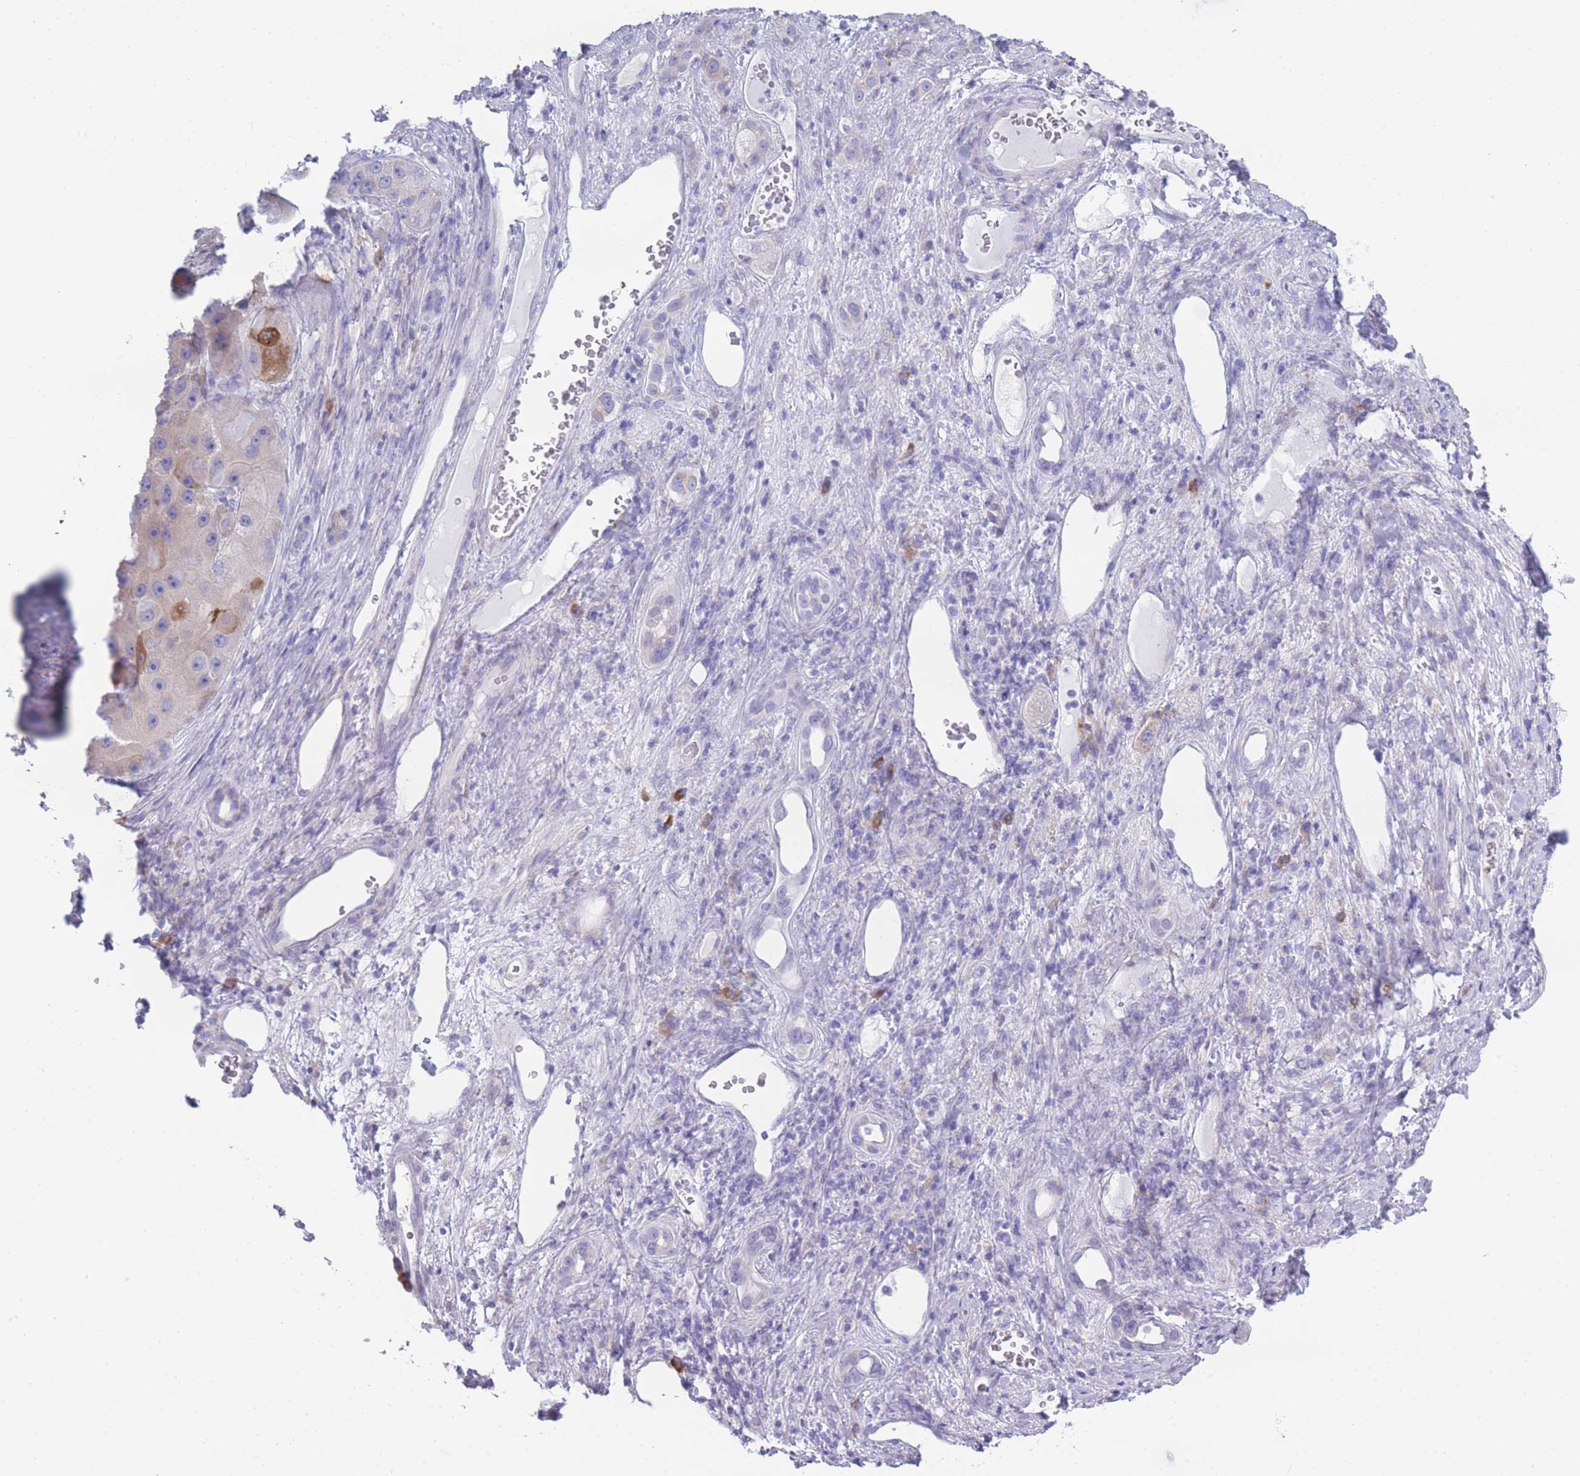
{"staining": {"intensity": "negative", "quantity": "none", "location": "none"}, "tissue": "liver cancer", "cell_type": "Tumor cells", "image_type": "cancer", "snomed": [{"axis": "morphology", "description": "Carcinoma, Hepatocellular, NOS"}, {"axis": "topography", "description": "Liver"}], "caption": "This is a histopathology image of immunohistochemistry staining of liver hepatocellular carcinoma, which shows no staining in tumor cells.", "gene": "XKR8", "patient": {"sex": "female", "age": 73}}